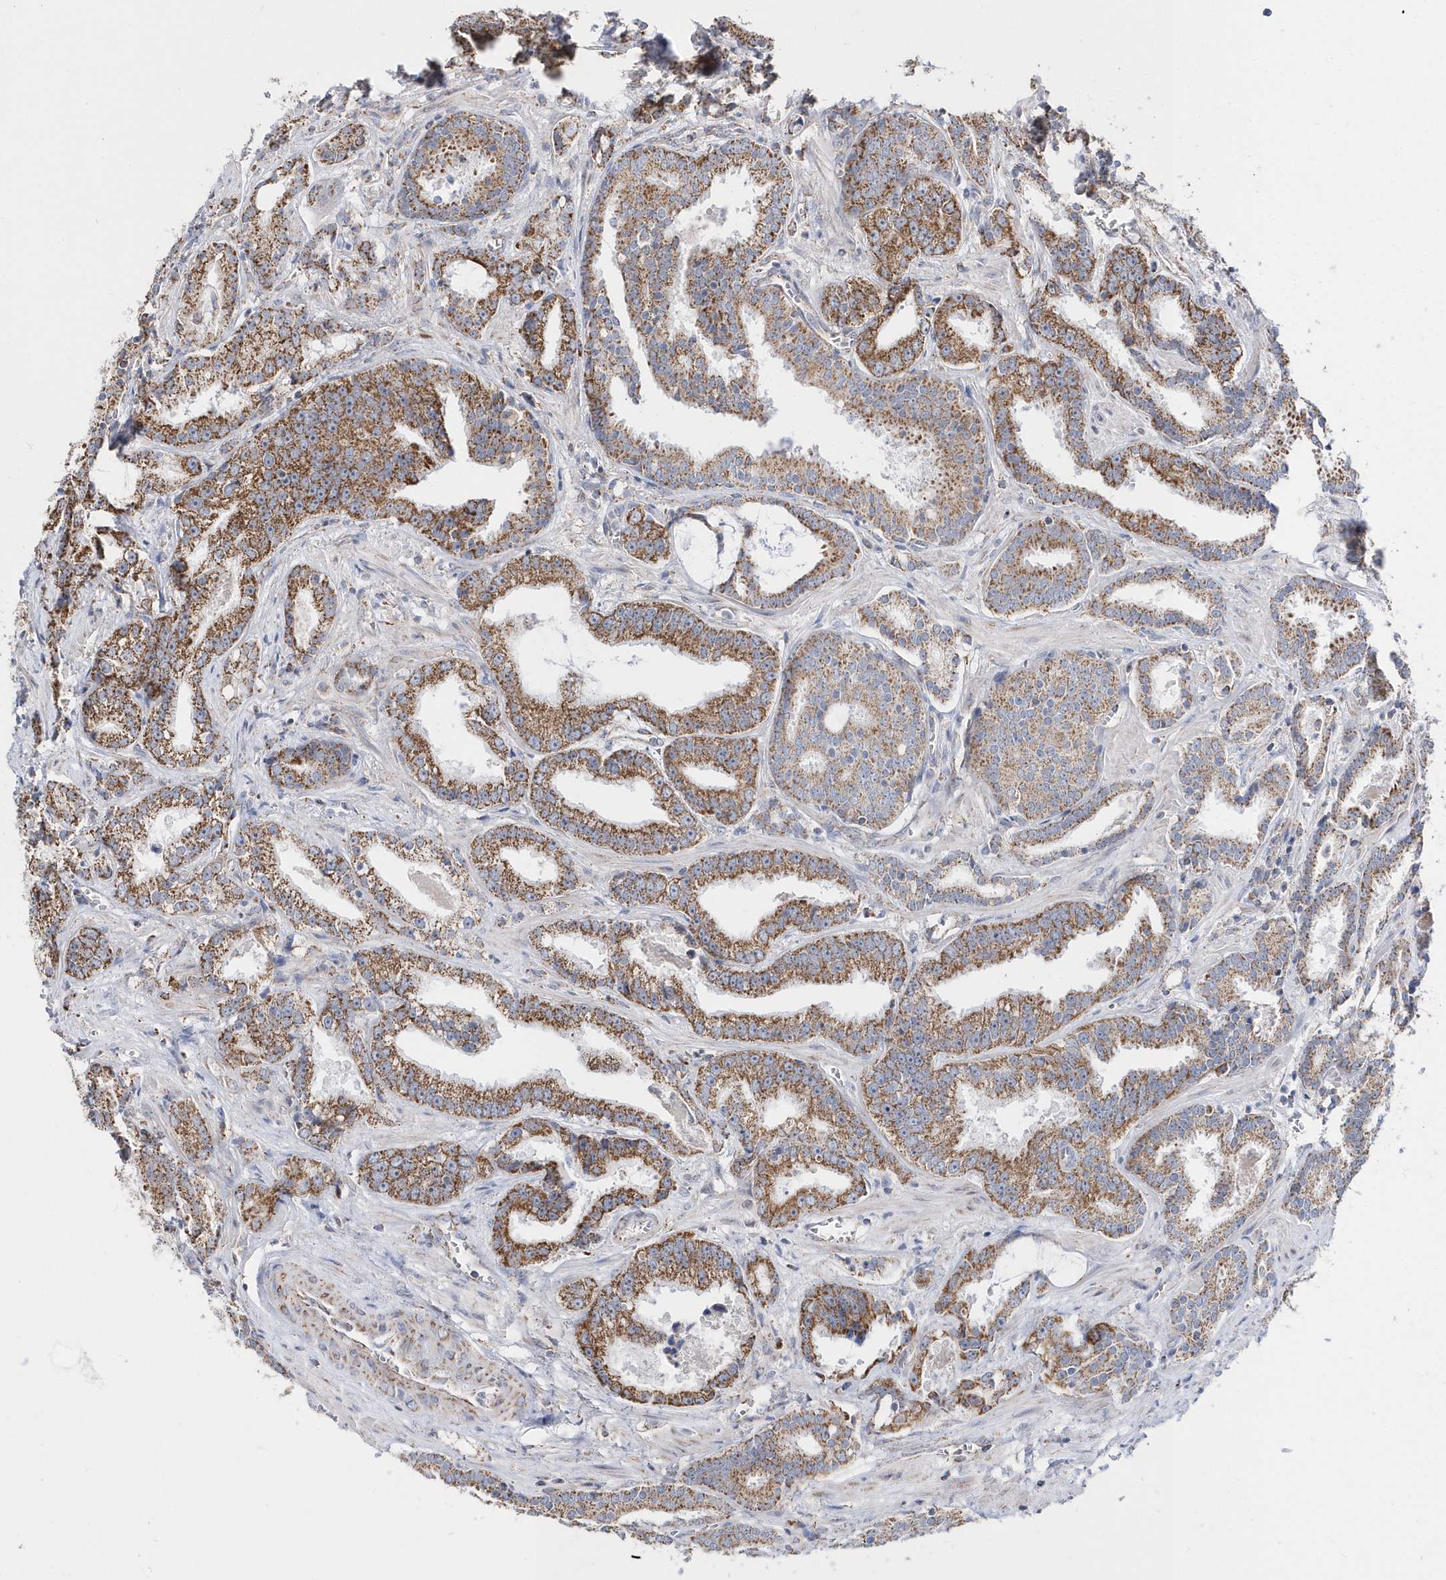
{"staining": {"intensity": "moderate", "quantity": ">75%", "location": "cytoplasmic/membranous"}, "tissue": "prostate cancer", "cell_type": "Tumor cells", "image_type": "cancer", "snomed": [{"axis": "morphology", "description": "Adenocarcinoma, High grade"}, {"axis": "topography", "description": "Prostate and seminal vesicle, NOS"}], "caption": "DAB immunohistochemical staining of human prostate cancer exhibits moderate cytoplasmic/membranous protein positivity in about >75% of tumor cells. Using DAB (brown) and hematoxylin (blue) stains, captured at high magnification using brightfield microscopy.", "gene": "SPATA5", "patient": {"sex": "male", "age": 67}}